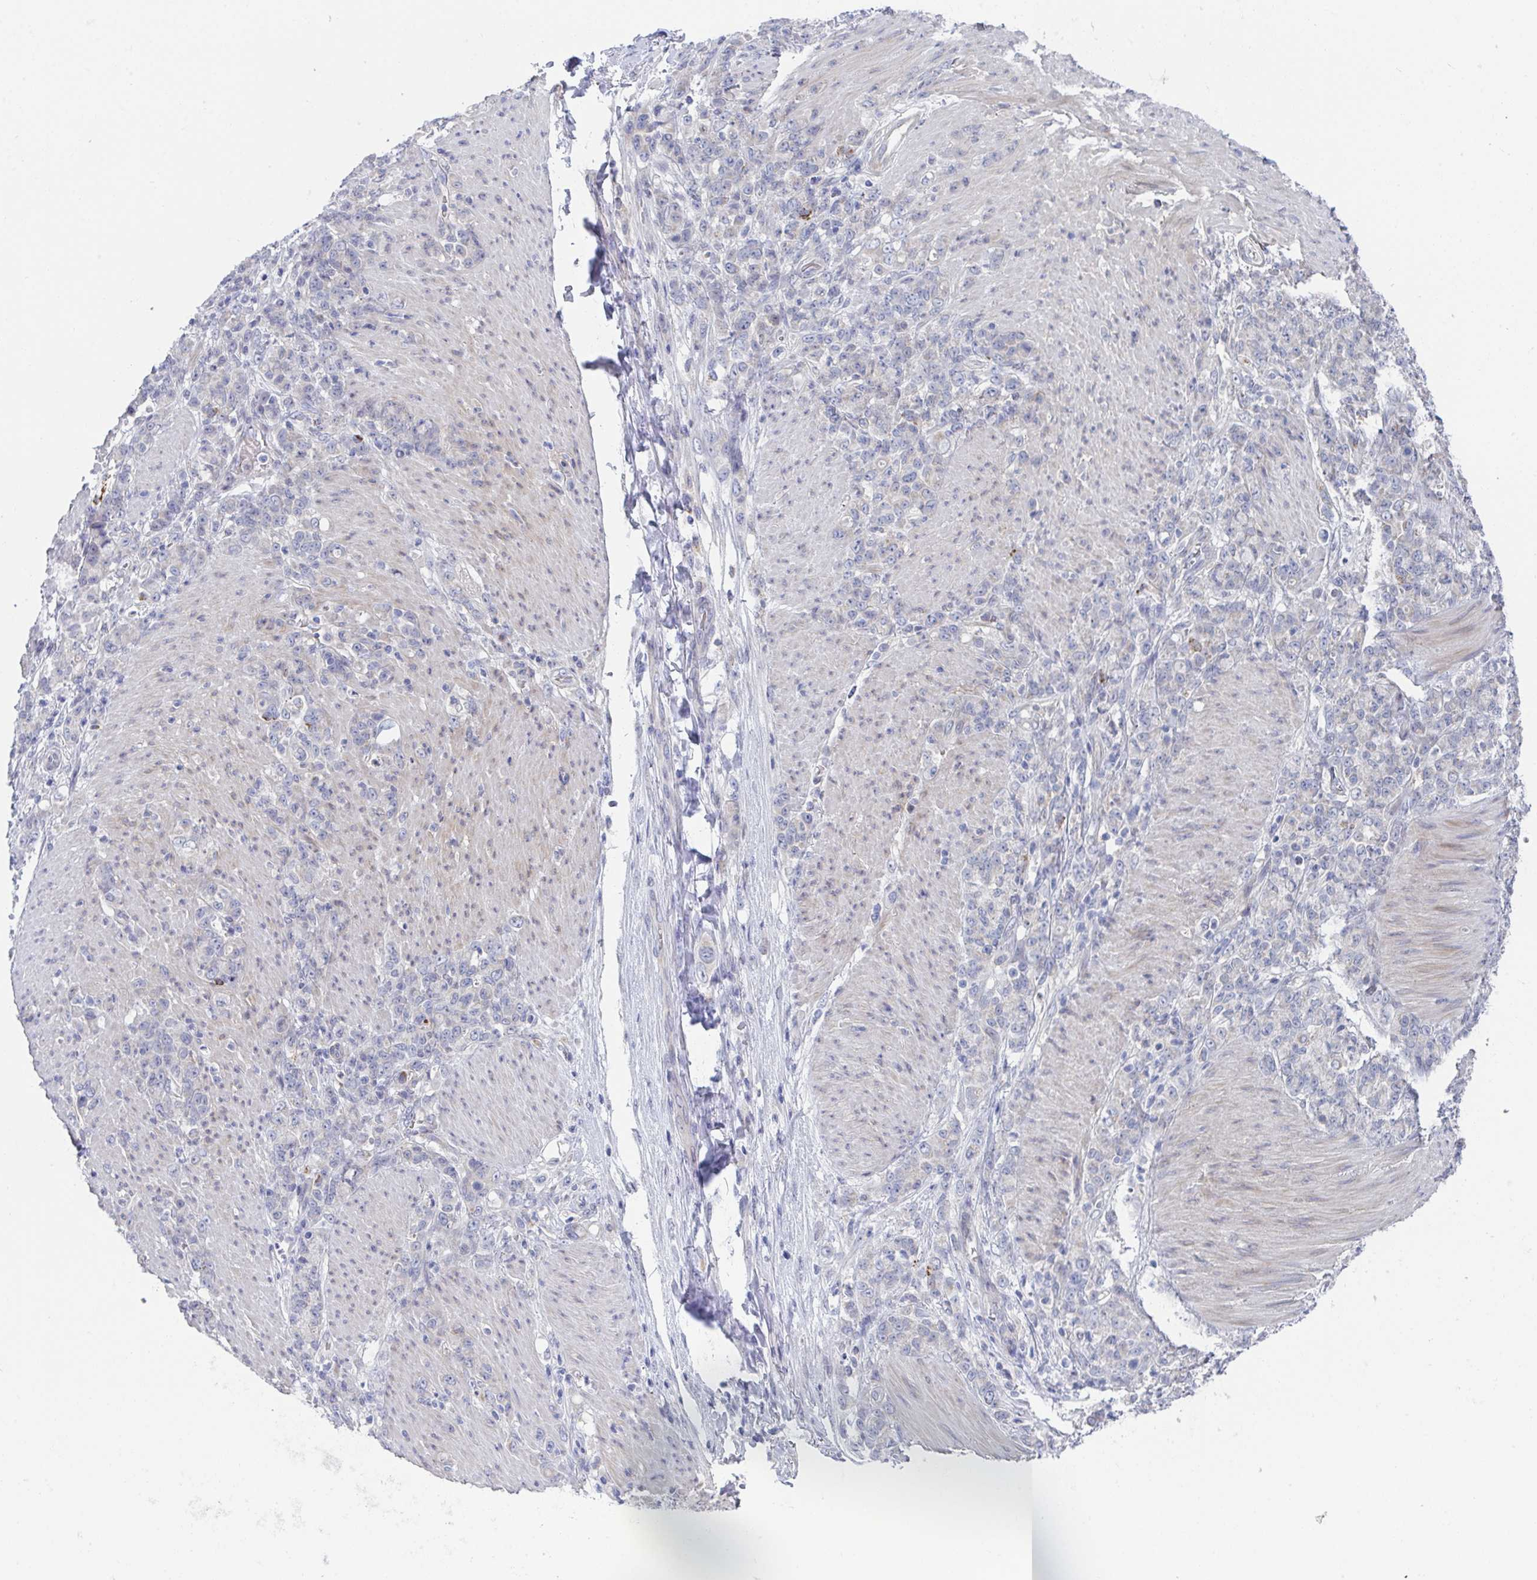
{"staining": {"intensity": "negative", "quantity": "none", "location": "none"}, "tissue": "stomach cancer", "cell_type": "Tumor cells", "image_type": "cancer", "snomed": [{"axis": "morphology", "description": "Adenocarcinoma, NOS"}, {"axis": "topography", "description": "Stomach"}], "caption": "DAB (3,3'-diaminobenzidine) immunohistochemical staining of stomach cancer (adenocarcinoma) exhibits no significant positivity in tumor cells.", "gene": "VWDE", "patient": {"sex": "female", "age": 79}}